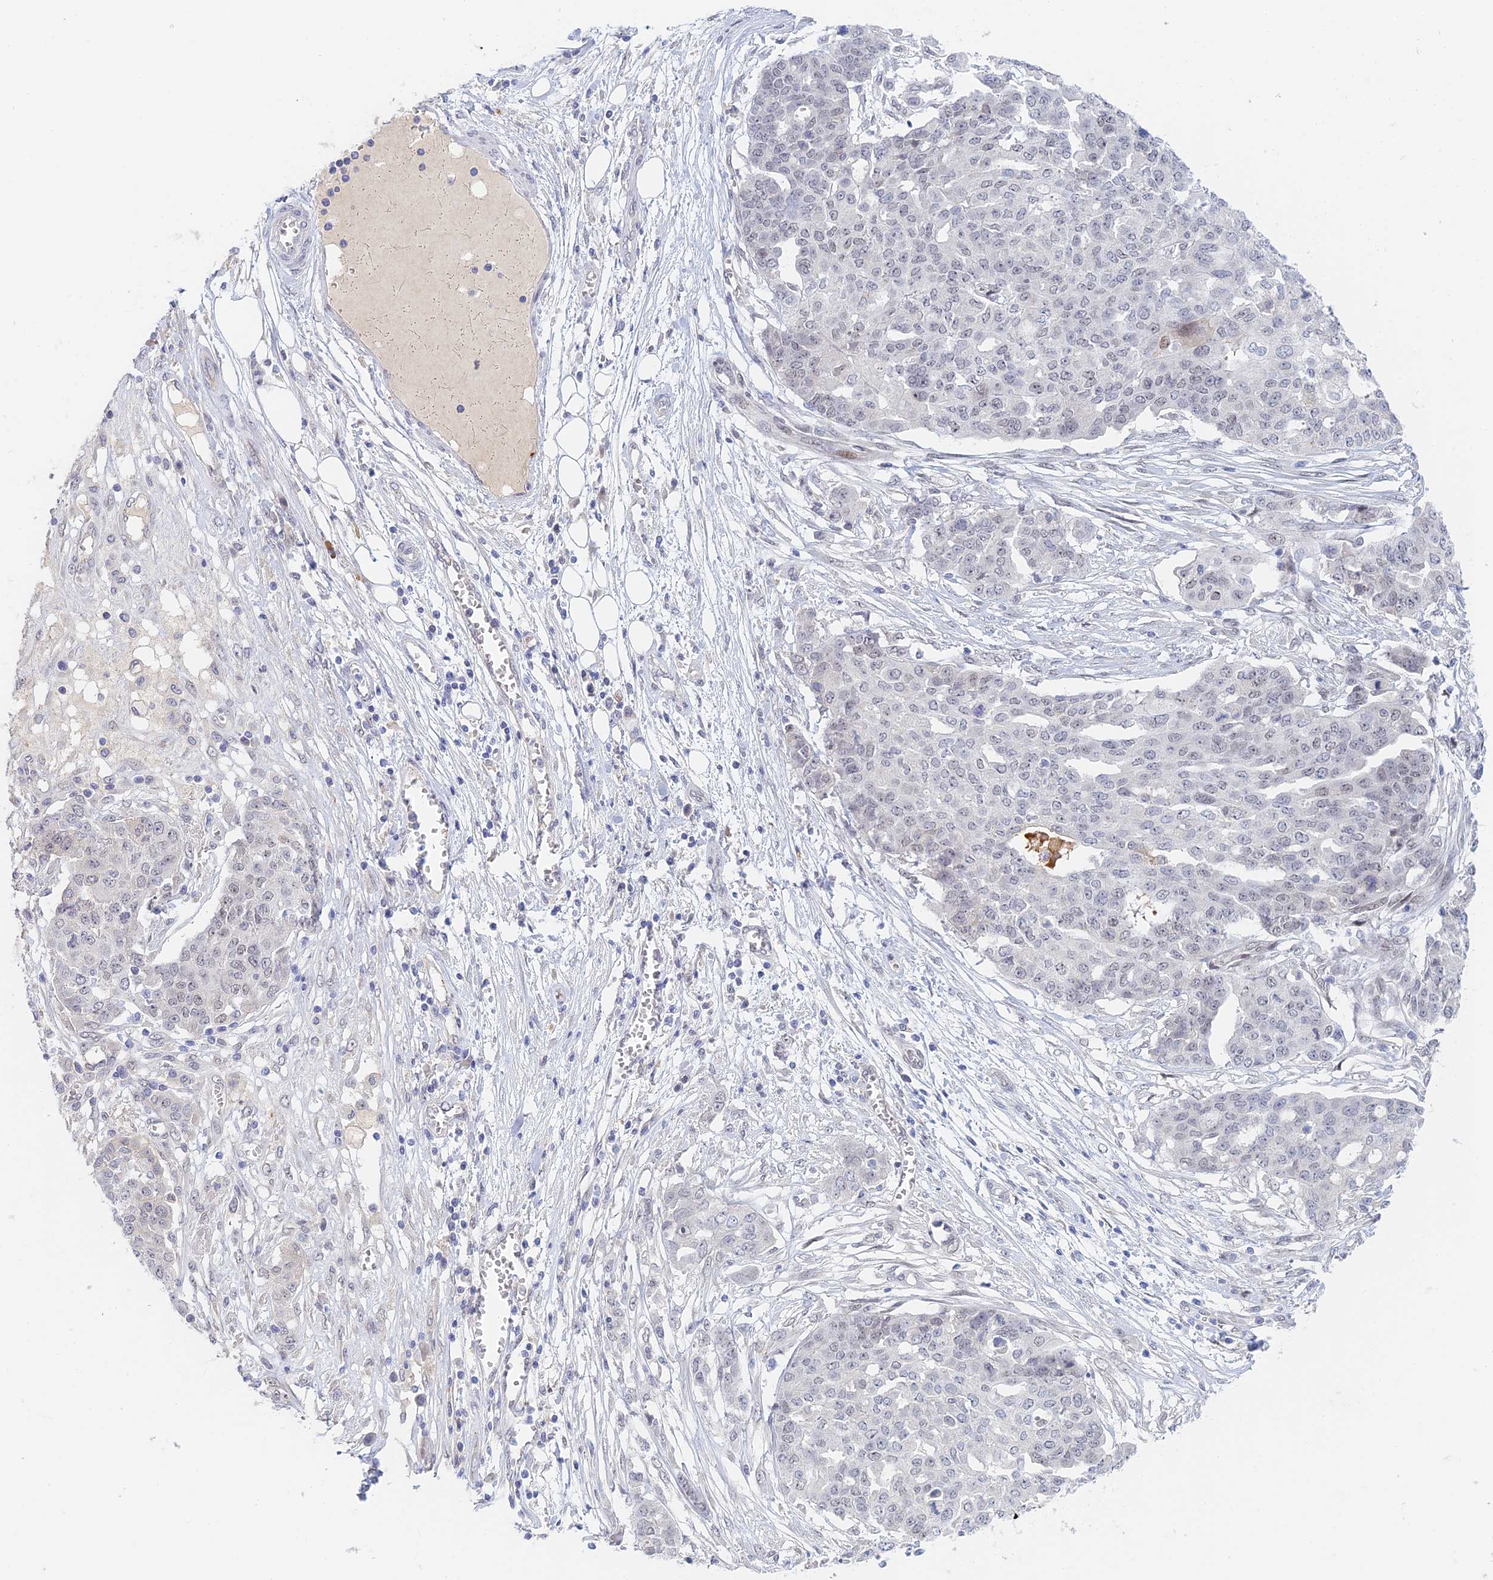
{"staining": {"intensity": "negative", "quantity": "none", "location": "none"}, "tissue": "ovarian cancer", "cell_type": "Tumor cells", "image_type": "cancer", "snomed": [{"axis": "morphology", "description": "Cystadenocarcinoma, serous, NOS"}, {"axis": "topography", "description": "Soft tissue"}, {"axis": "topography", "description": "Ovary"}], "caption": "Immunohistochemistry photomicrograph of ovarian serous cystadenocarcinoma stained for a protein (brown), which demonstrates no staining in tumor cells. Brightfield microscopy of immunohistochemistry stained with DAB (3,3'-diaminobenzidine) (brown) and hematoxylin (blue), captured at high magnification.", "gene": "ZUP1", "patient": {"sex": "female", "age": 57}}